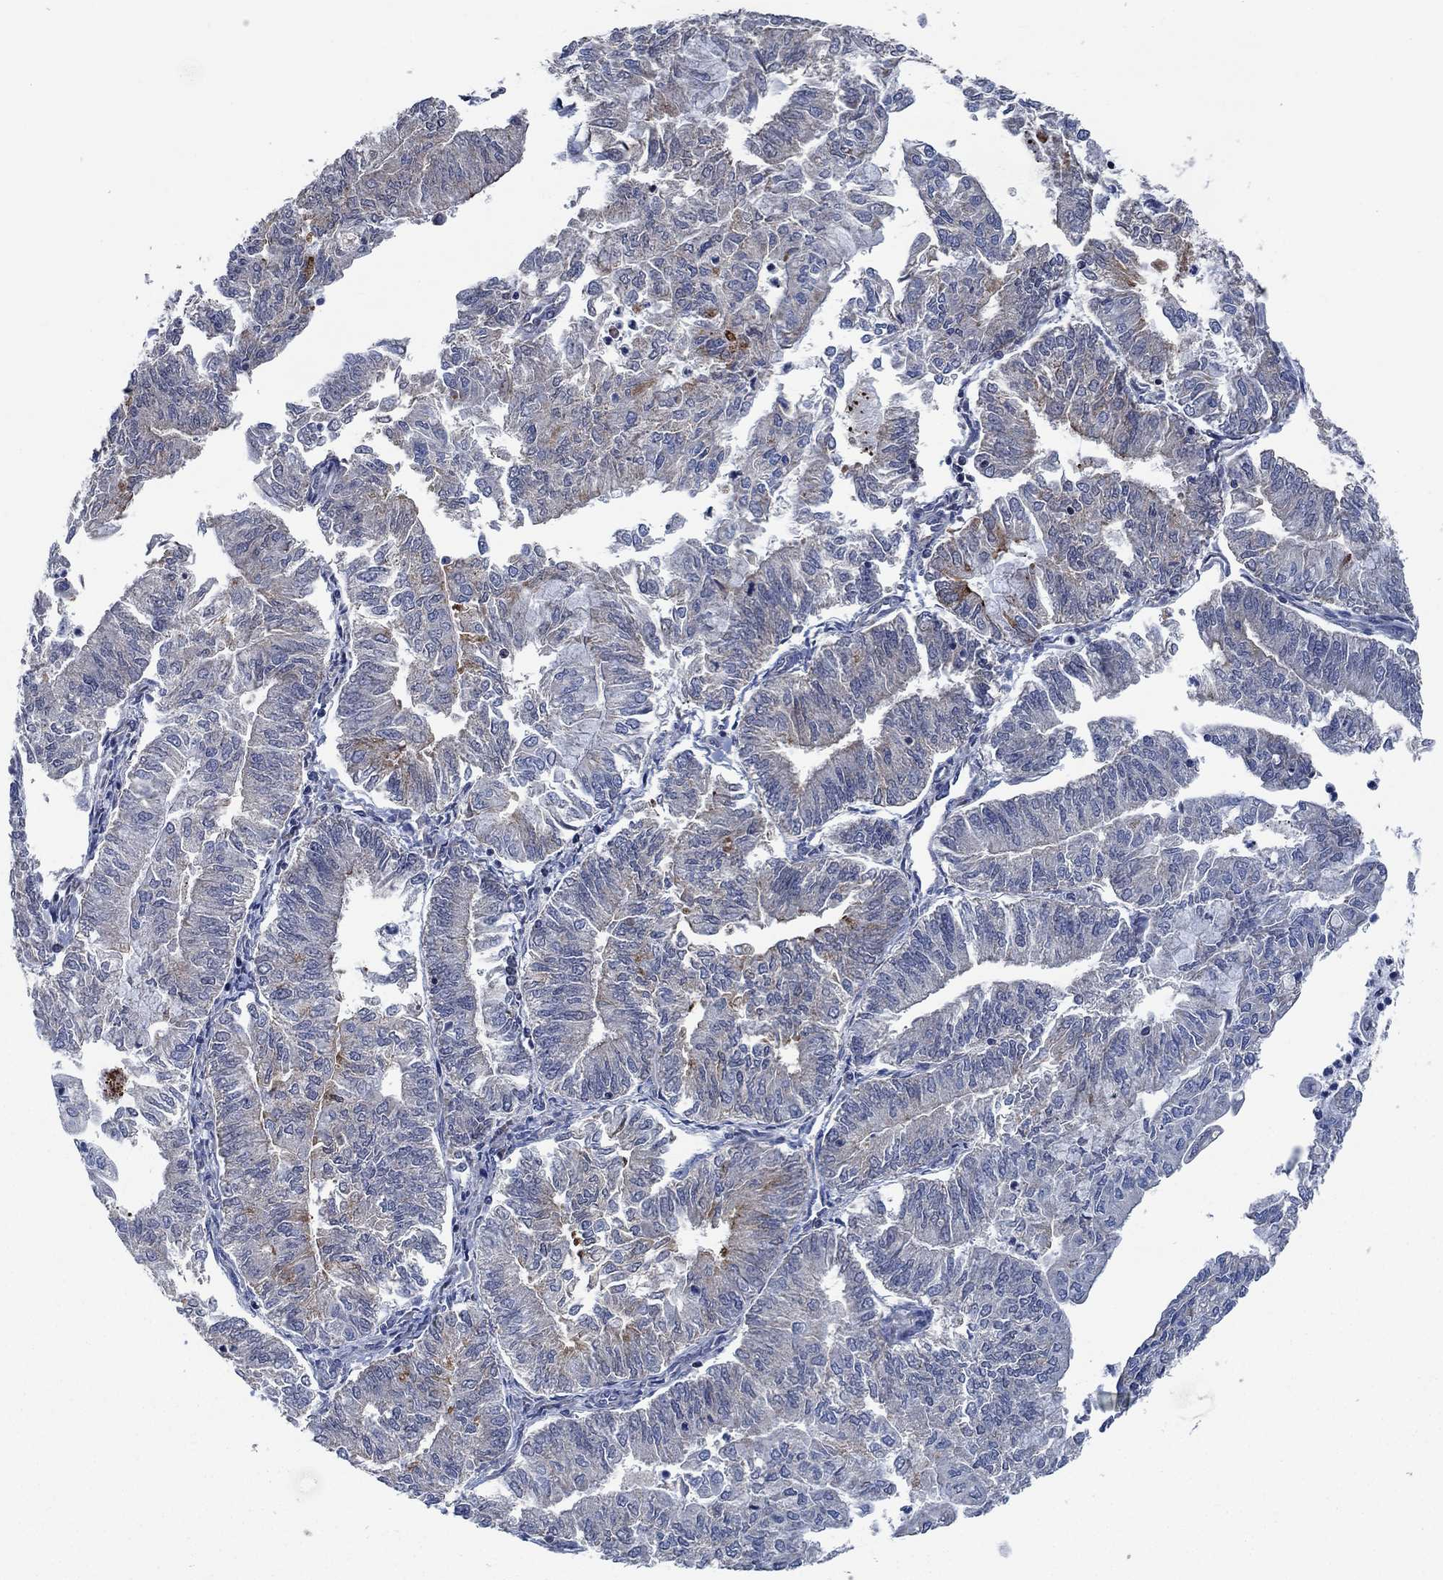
{"staining": {"intensity": "weak", "quantity": "25%-75%", "location": "cytoplasmic/membranous"}, "tissue": "endometrial cancer", "cell_type": "Tumor cells", "image_type": "cancer", "snomed": [{"axis": "morphology", "description": "Adenocarcinoma, NOS"}, {"axis": "topography", "description": "Endometrium"}], "caption": "Endometrial adenocarcinoma stained with a brown dye shows weak cytoplasmic/membranous positive staining in about 25%-75% of tumor cells.", "gene": "STXBP6", "patient": {"sex": "female", "age": 59}}